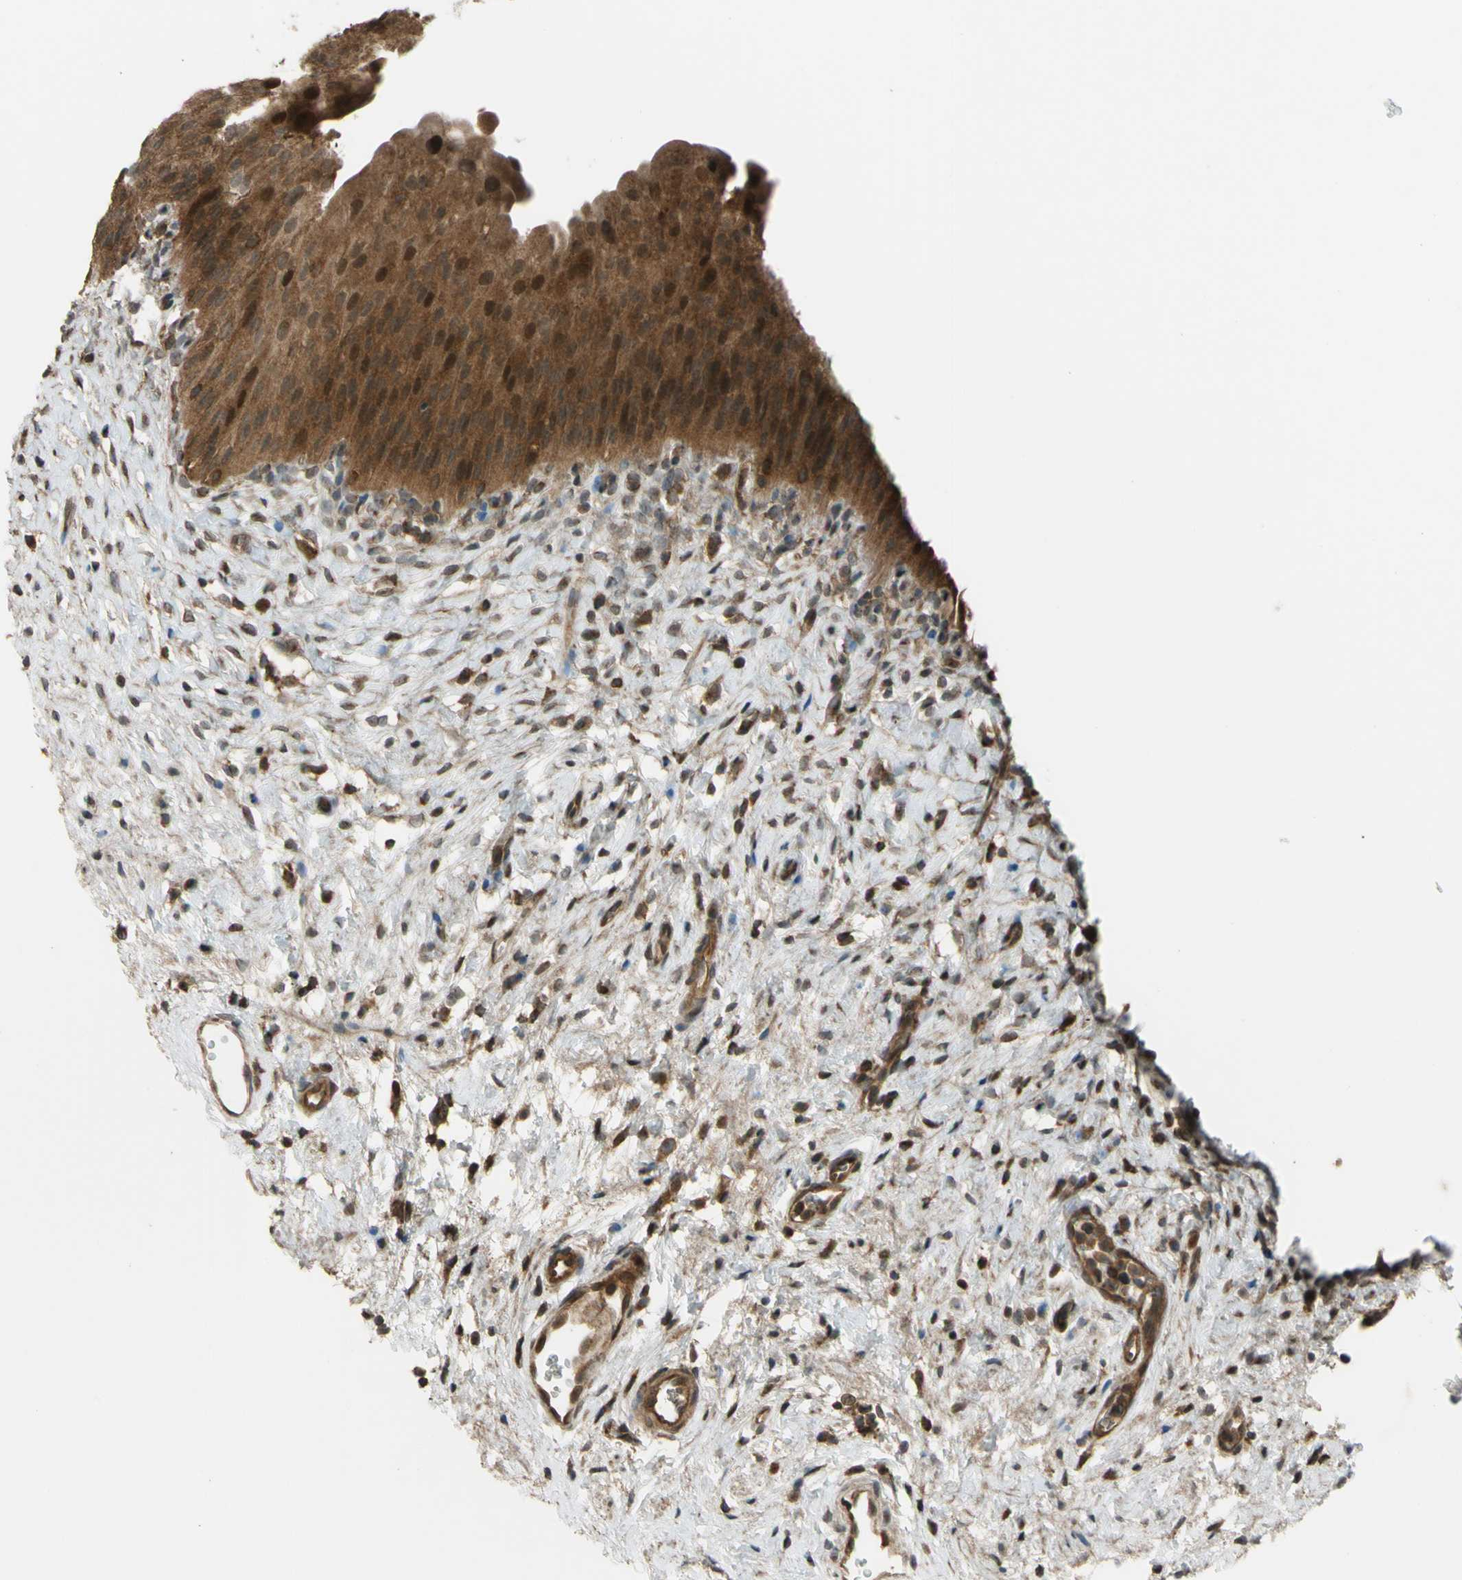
{"staining": {"intensity": "moderate", "quantity": ">75%", "location": "cytoplasmic/membranous,nuclear"}, "tissue": "urinary bladder", "cell_type": "Urothelial cells", "image_type": "normal", "snomed": [{"axis": "morphology", "description": "Normal tissue, NOS"}, {"axis": "morphology", "description": "Urothelial carcinoma, High grade"}, {"axis": "topography", "description": "Urinary bladder"}], "caption": "Unremarkable urinary bladder exhibits moderate cytoplasmic/membranous,nuclear expression in about >75% of urothelial cells, visualized by immunohistochemistry. (Brightfield microscopy of DAB IHC at high magnification).", "gene": "FLII", "patient": {"sex": "male", "age": 46}}